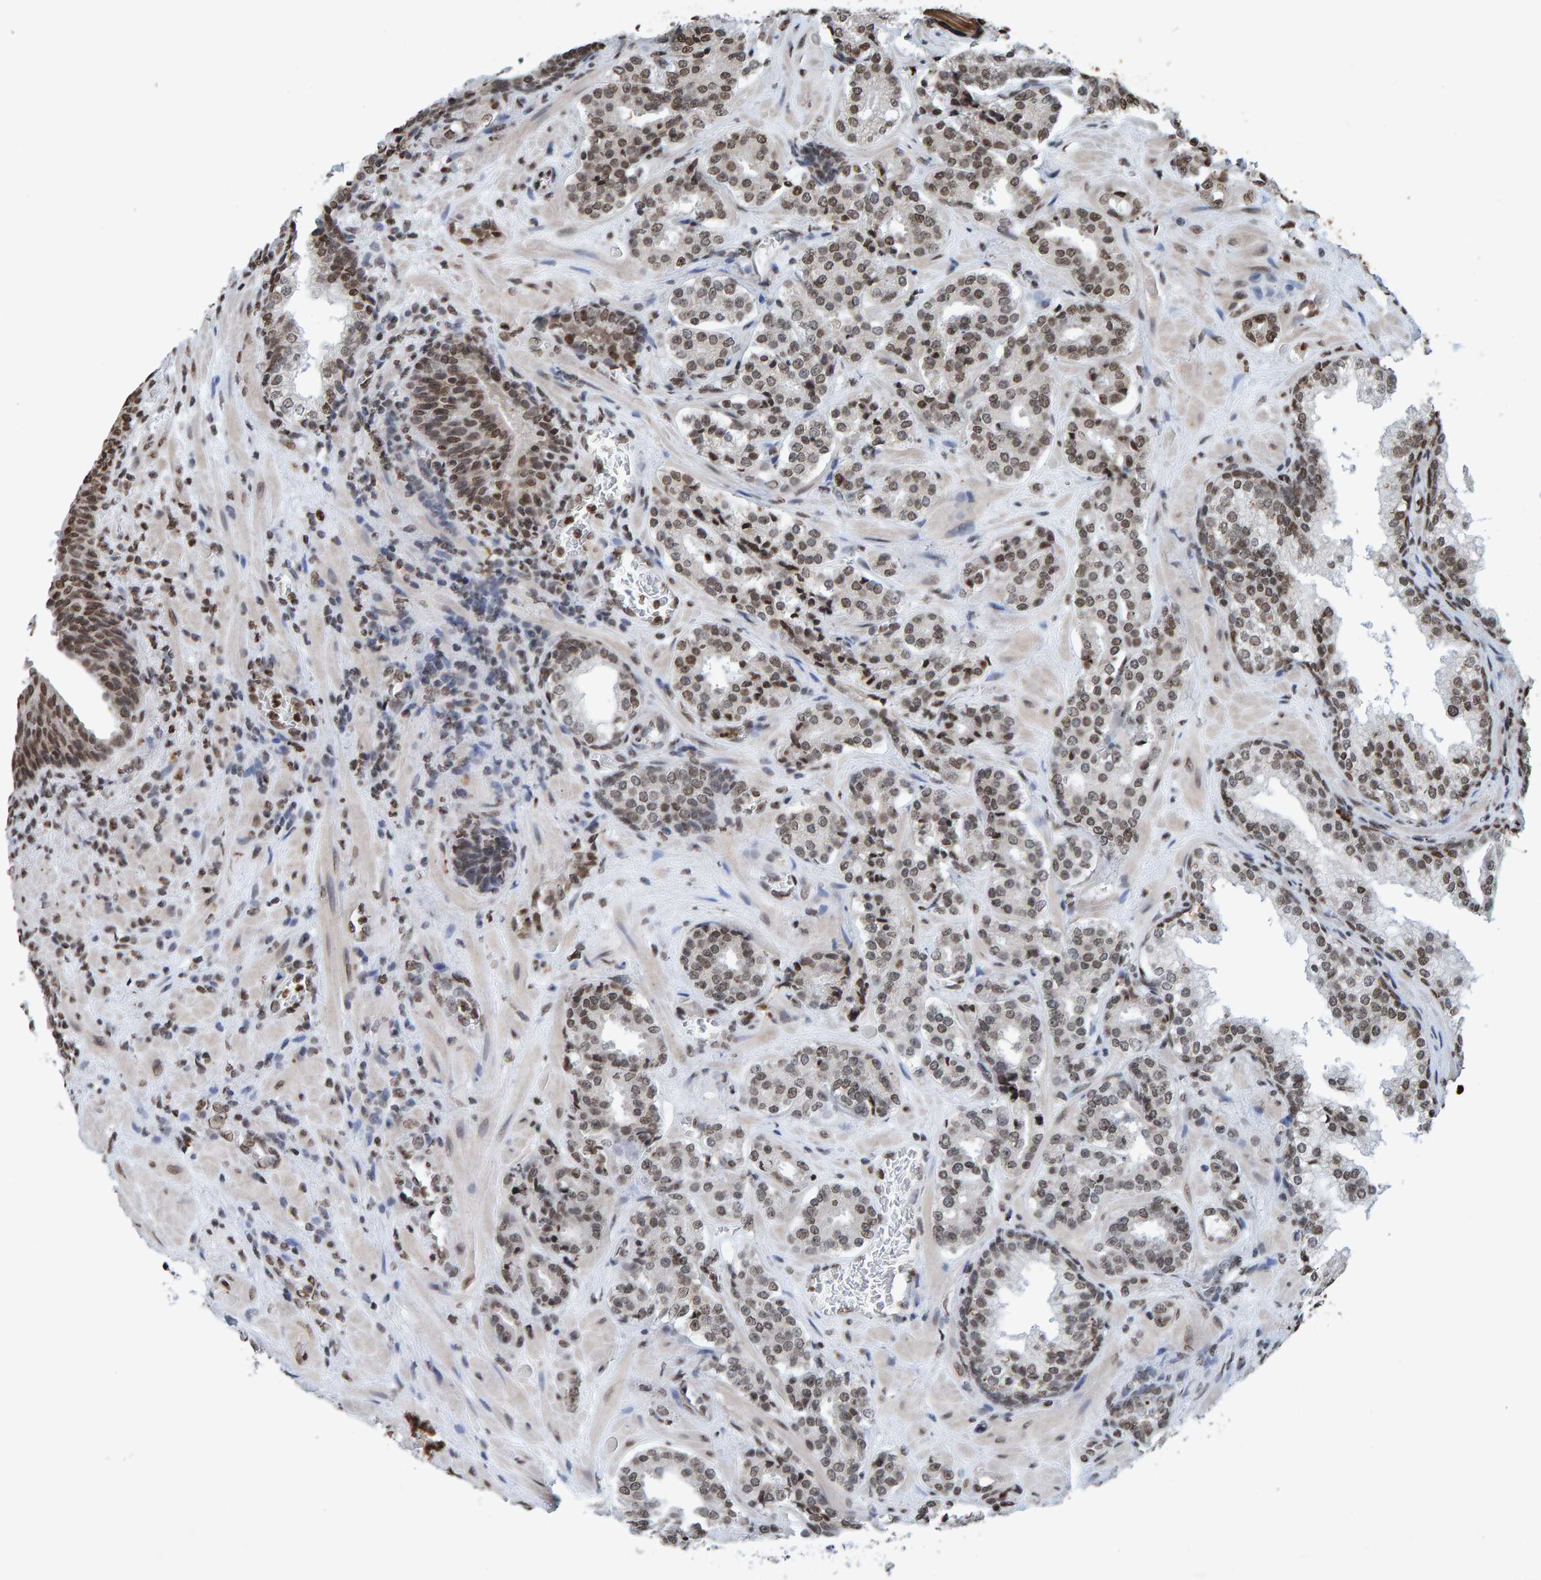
{"staining": {"intensity": "weak", "quantity": "25%-75%", "location": "nuclear"}, "tissue": "prostate cancer", "cell_type": "Tumor cells", "image_type": "cancer", "snomed": [{"axis": "morphology", "description": "Adenocarcinoma, High grade"}, {"axis": "topography", "description": "Prostate"}], "caption": "About 25%-75% of tumor cells in prostate cancer (high-grade adenocarcinoma) exhibit weak nuclear protein positivity as visualized by brown immunohistochemical staining.", "gene": "H2AZ1", "patient": {"sex": "male", "age": 60}}